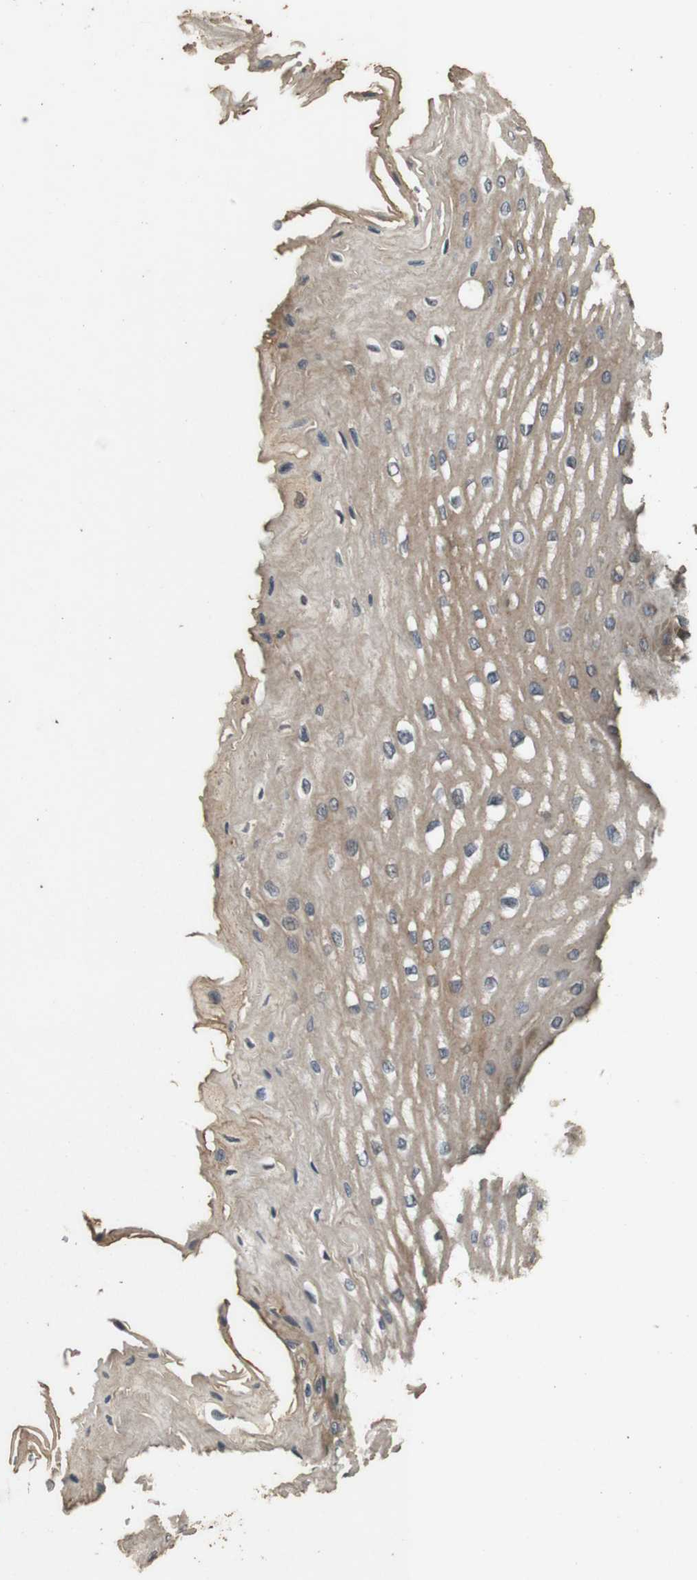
{"staining": {"intensity": "moderate", "quantity": "25%-75%", "location": "cytoplasmic/membranous"}, "tissue": "esophagus", "cell_type": "Squamous epithelial cells", "image_type": "normal", "snomed": [{"axis": "morphology", "description": "Normal tissue, NOS"}, {"axis": "topography", "description": "Esophagus"}], "caption": "Esophagus stained with DAB immunohistochemistry (IHC) reveals medium levels of moderate cytoplasmic/membranous expression in approximately 25%-75% of squamous epithelial cells. Using DAB (brown) and hematoxylin (blue) stains, captured at high magnification using brightfield microscopy.", "gene": "CNPY4", "patient": {"sex": "male", "age": 54}}